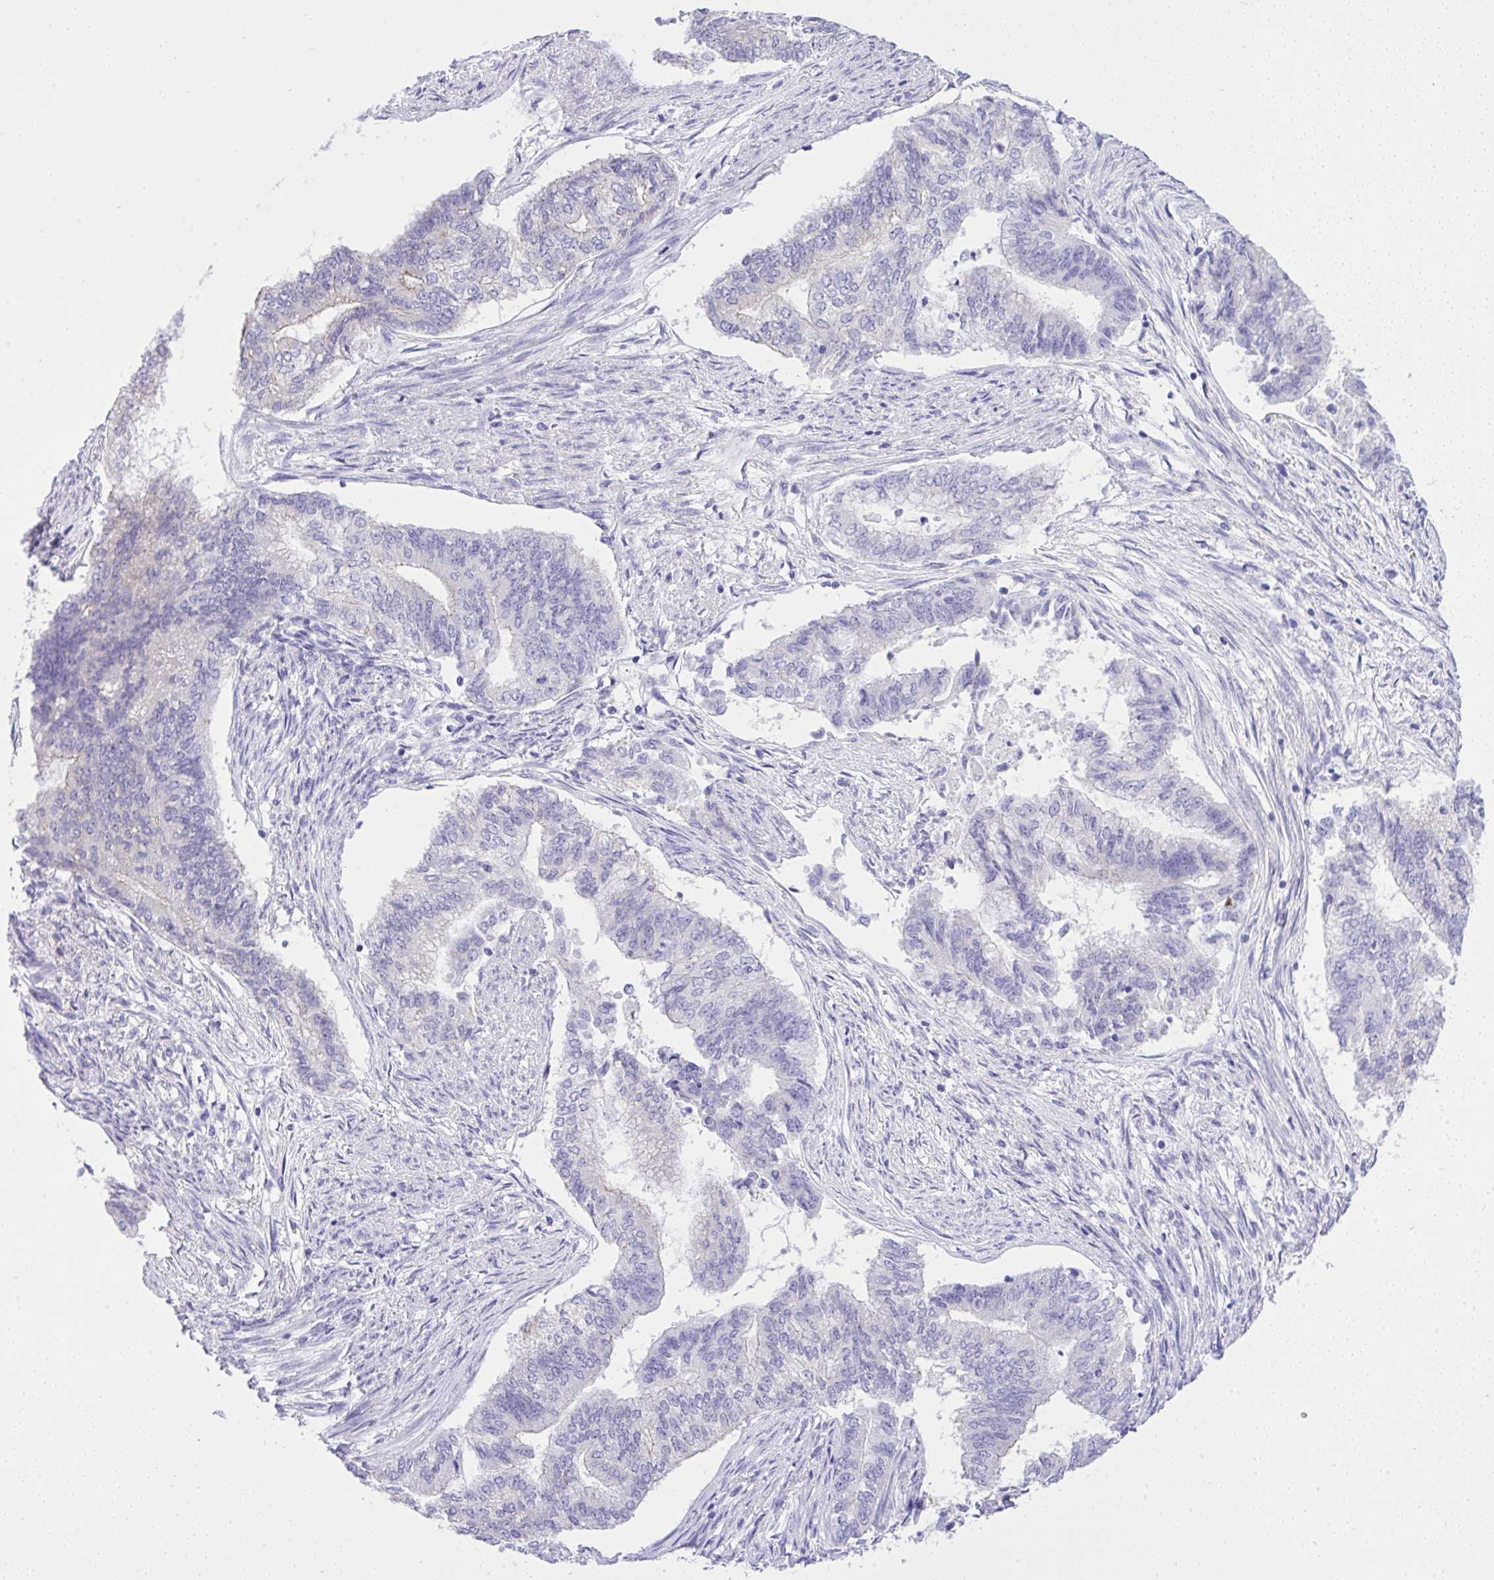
{"staining": {"intensity": "weak", "quantity": "<25%", "location": "cytoplasmic/membranous"}, "tissue": "endometrial cancer", "cell_type": "Tumor cells", "image_type": "cancer", "snomed": [{"axis": "morphology", "description": "Adenocarcinoma, NOS"}, {"axis": "topography", "description": "Endometrium"}], "caption": "Tumor cells show no significant staining in endometrial adenocarcinoma.", "gene": "ST6GALNAC3", "patient": {"sex": "female", "age": 65}}